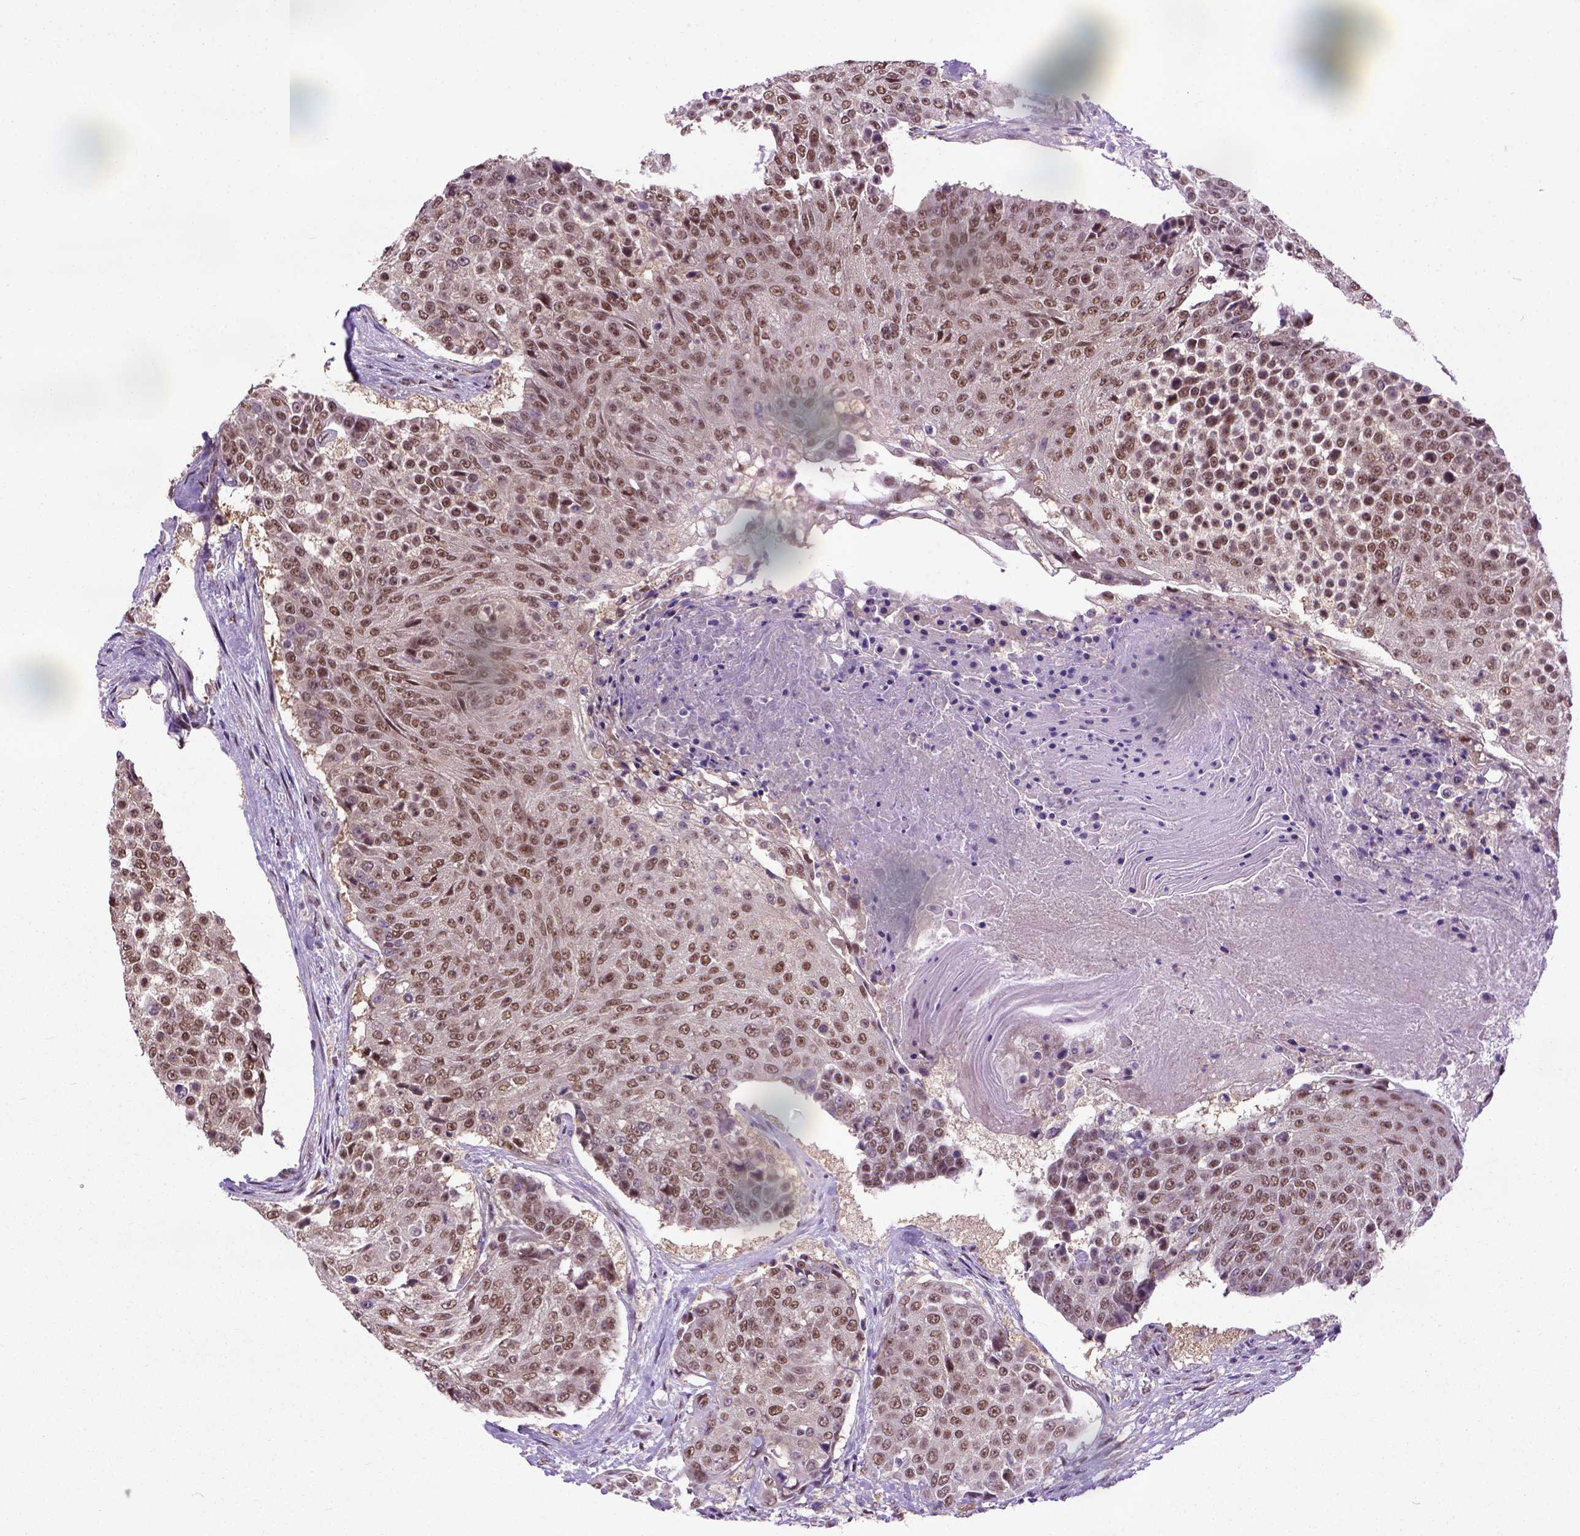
{"staining": {"intensity": "moderate", "quantity": ">75%", "location": "nuclear"}, "tissue": "urothelial cancer", "cell_type": "Tumor cells", "image_type": "cancer", "snomed": [{"axis": "morphology", "description": "Urothelial carcinoma, High grade"}, {"axis": "topography", "description": "Urinary bladder"}], "caption": "Brown immunohistochemical staining in human high-grade urothelial carcinoma demonstrates moderate nuclear positivity in approximately >75% of tumor cells.", "gene": "UBA3", "patient": {"sex": "female", "age": 63}}